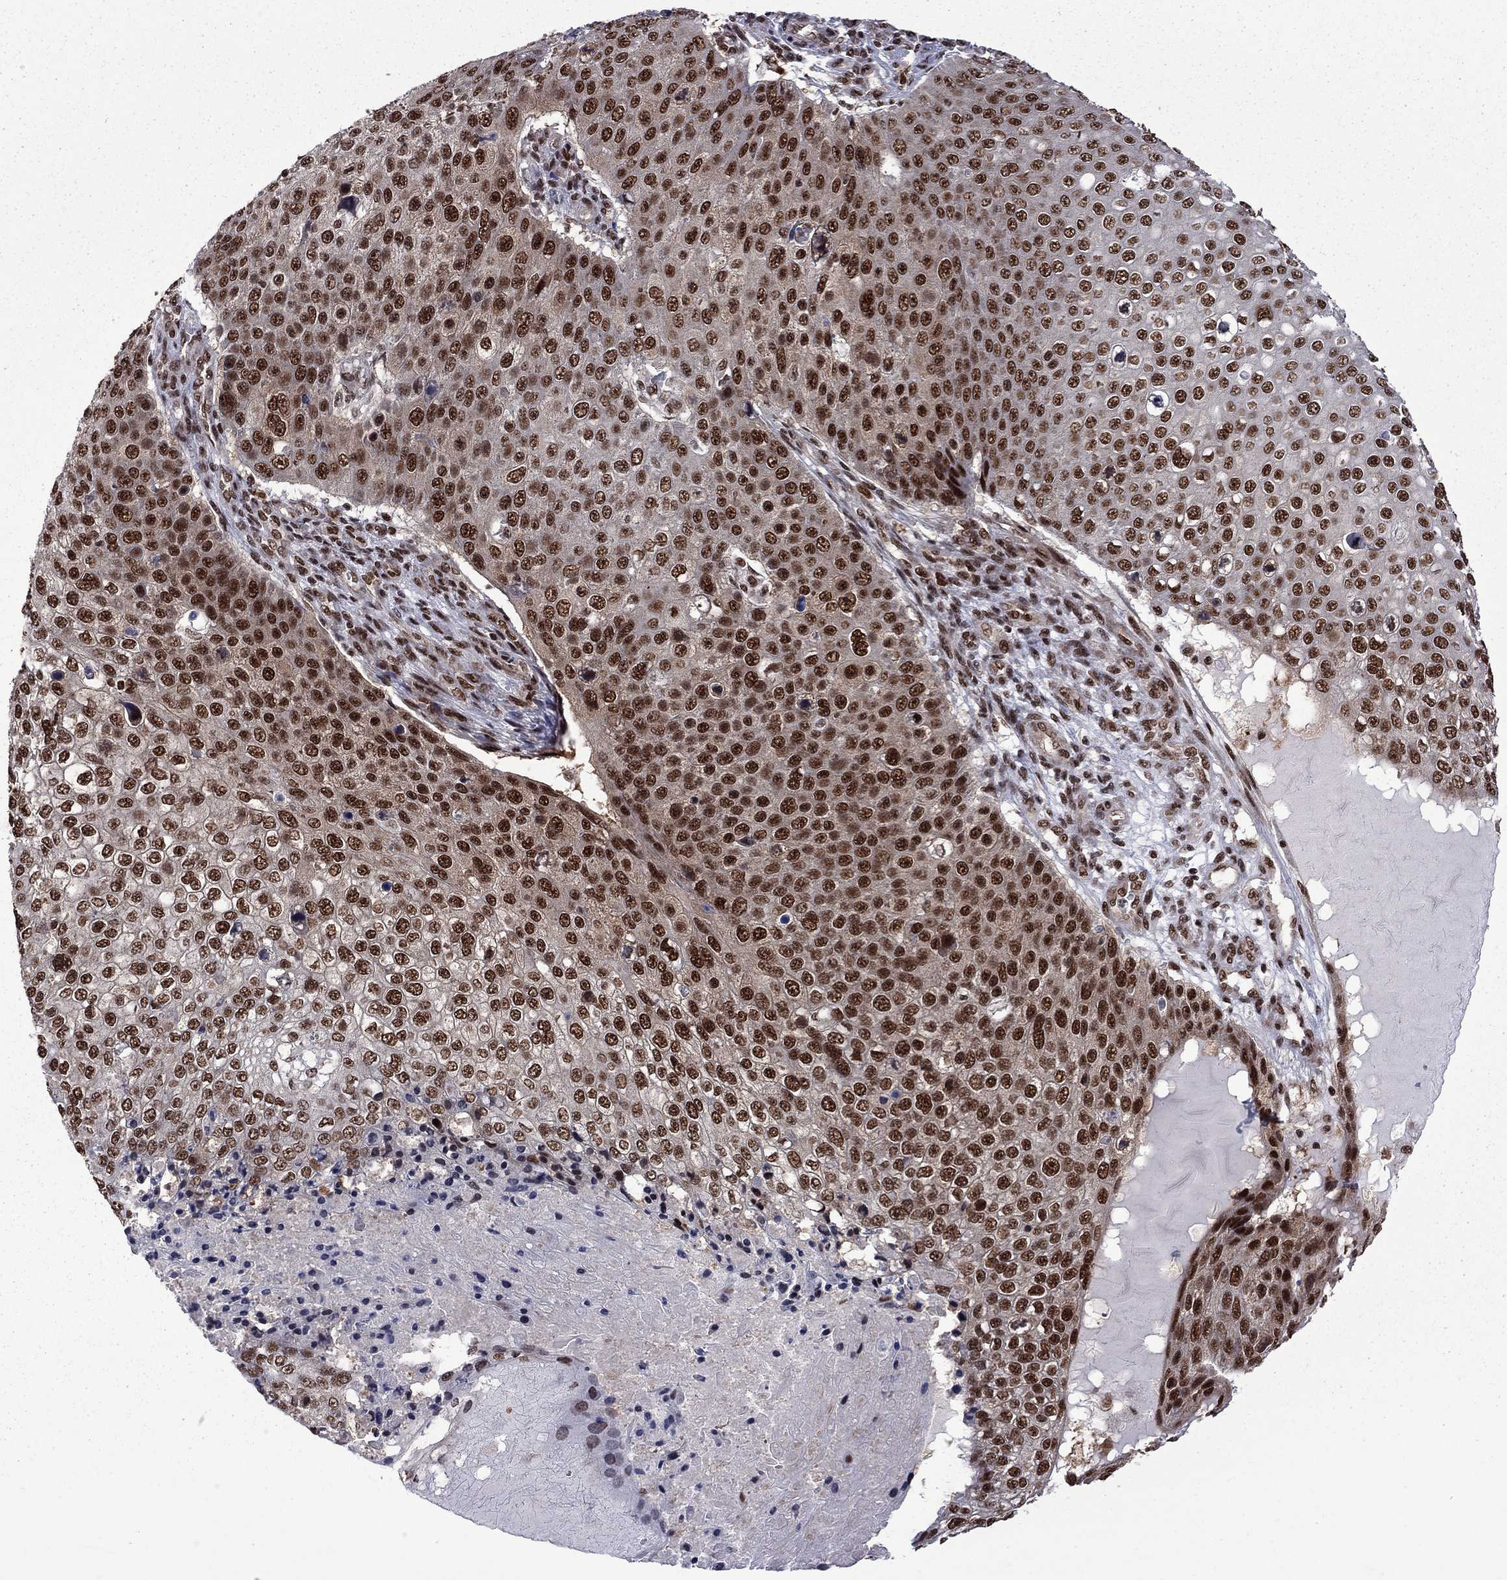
{"staining": {"intensity": "strong", "quantity": ">75%", "location": "nuclear"}, "tissue": "skin cancer", "cell_type": "Tumor cells", "image_type": "cancer", "snomed": [{"axis": "morphology", "description": "Squamous cell carcinoma, NOS"}, {"axis": "topography", "description": "Skin"}], "caption": "Strong nuclear positivity for a protein is present in about >75% of tumor cells of squamous cell carcinoma (skin) using immunohistochemistry.", "gene": "MED25", "patient": {"sex": "male", "age": 71}}